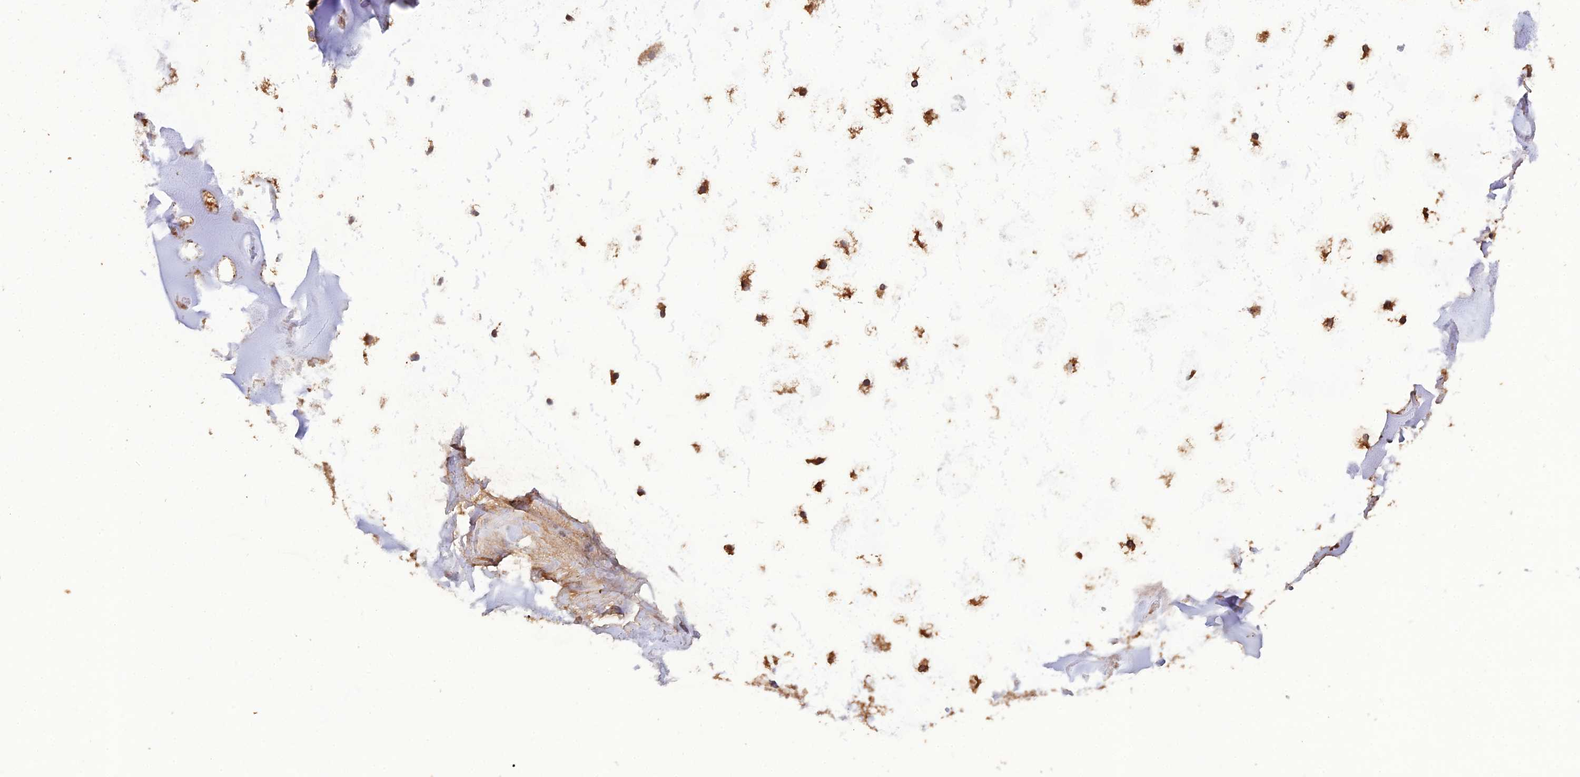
{"staining": {"intensity": "weak", "quantity": ">75%", "location": "cytoplasmic/membranous"}, "tissue": "adipose tissue", "cell_type": "Adipocytes", "image_type": "normal", "snomed": [{"axis": "morphology", "description": "Normal tissue, NOS"}, {"axis": "topography", "description": "Cartilage tissue"}], "caption": "Protein staining shows weak cytoplasmic/membranous positivity in approximately >75% of adipocytes in unremarkable adipose tissue.", "gene": "TMEM258", "patient": {"sex": "male", "age": 66}}